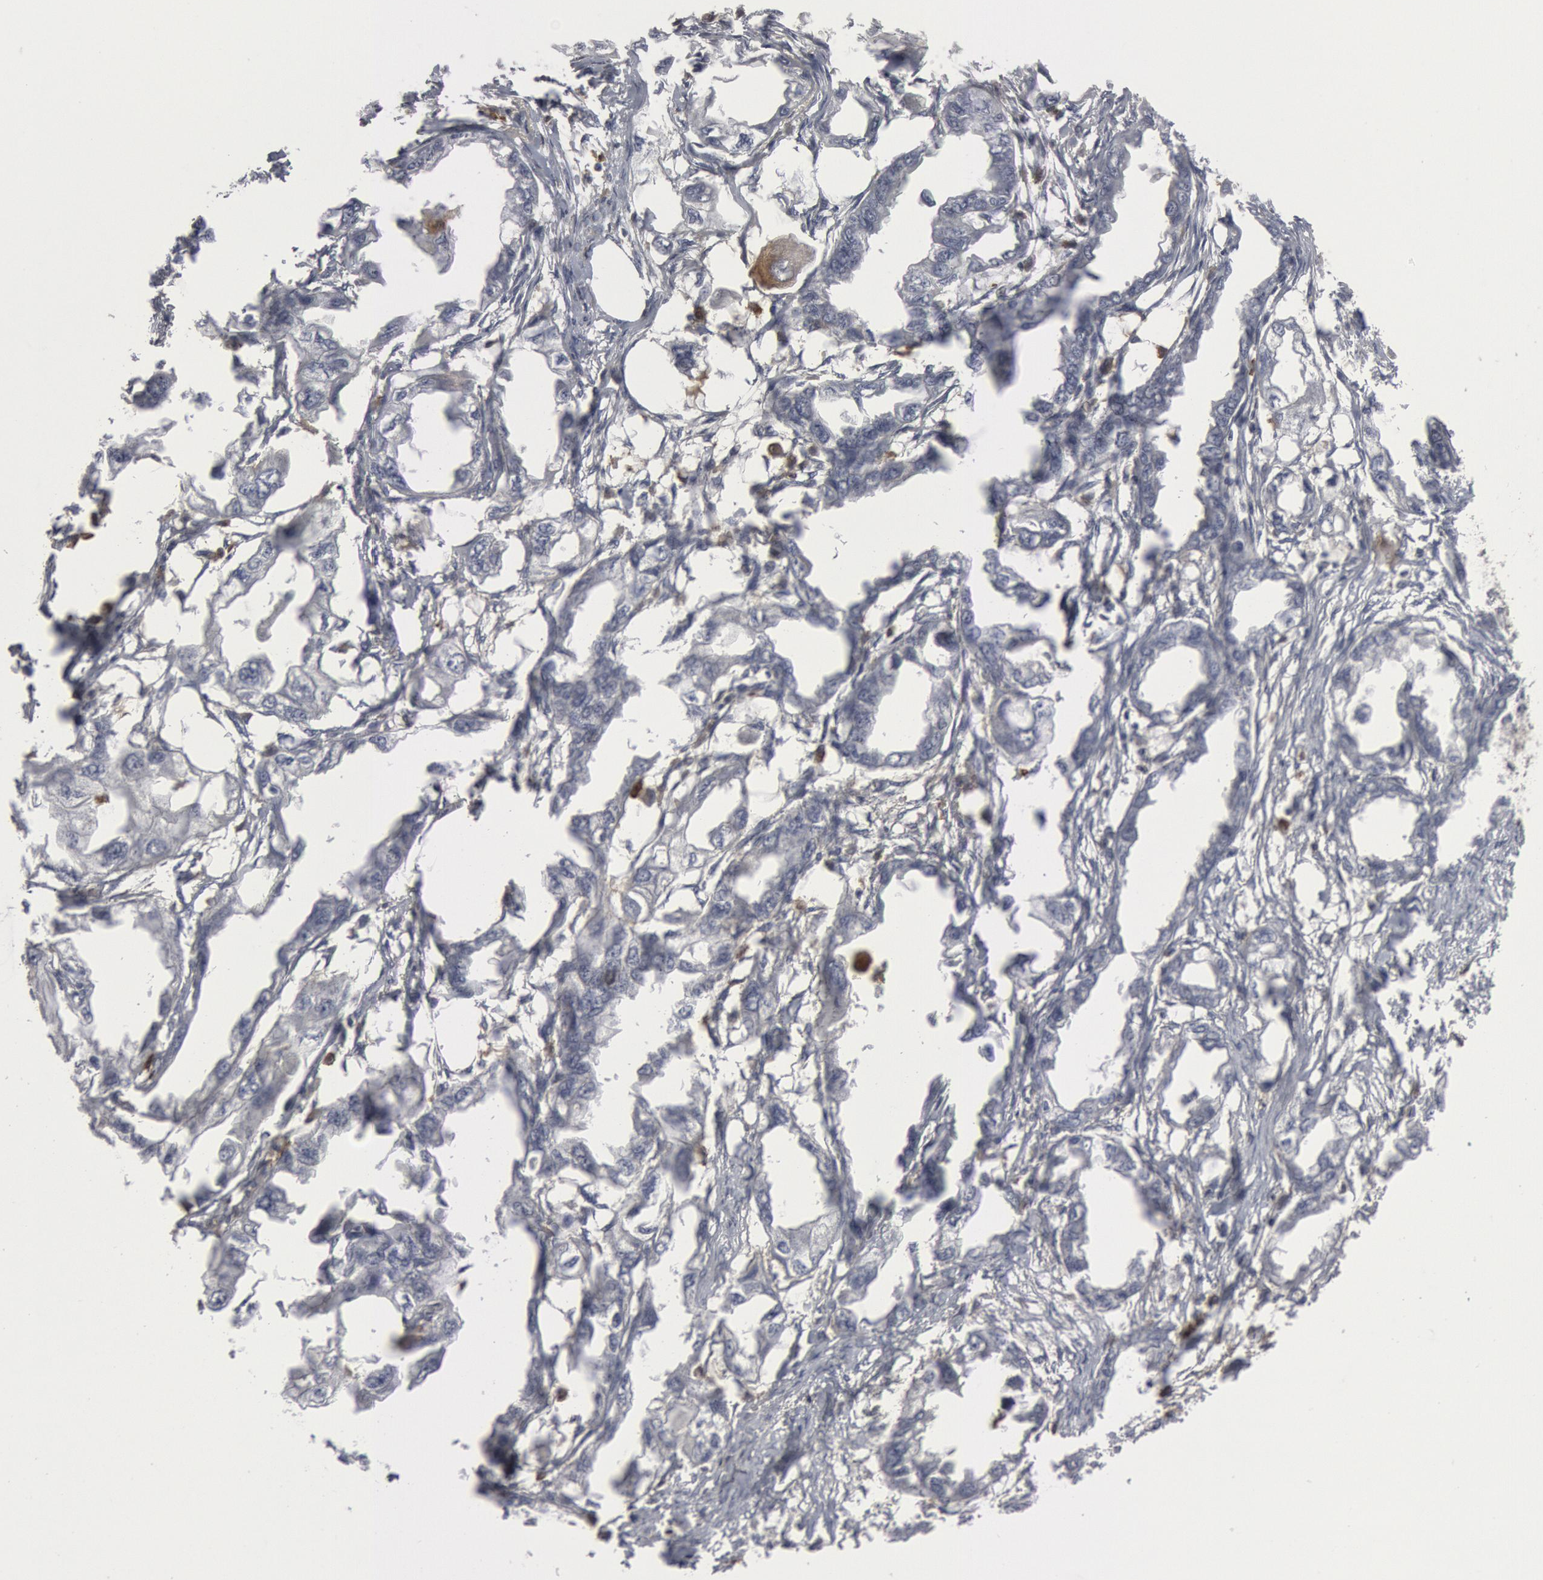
{"staining": {"intensity": "negative", "quantity": "none", "location": "none"}, "tissue": "endometrial cancer", "cell_type": "Tumor cells", "image_type": "cancer", "snomed": [{"axis": "morphology", "description": "Adenocarcinoma, NOS"}, {"axis": "topography", "description": "Endometrium"}], "caption": "Photomicrograph shows no significant protein staining in tumor cells of endometrial cancer (adenocarcinoma).", "gene": "C1QC", "patient": {"sex": "female", "age": 67}}